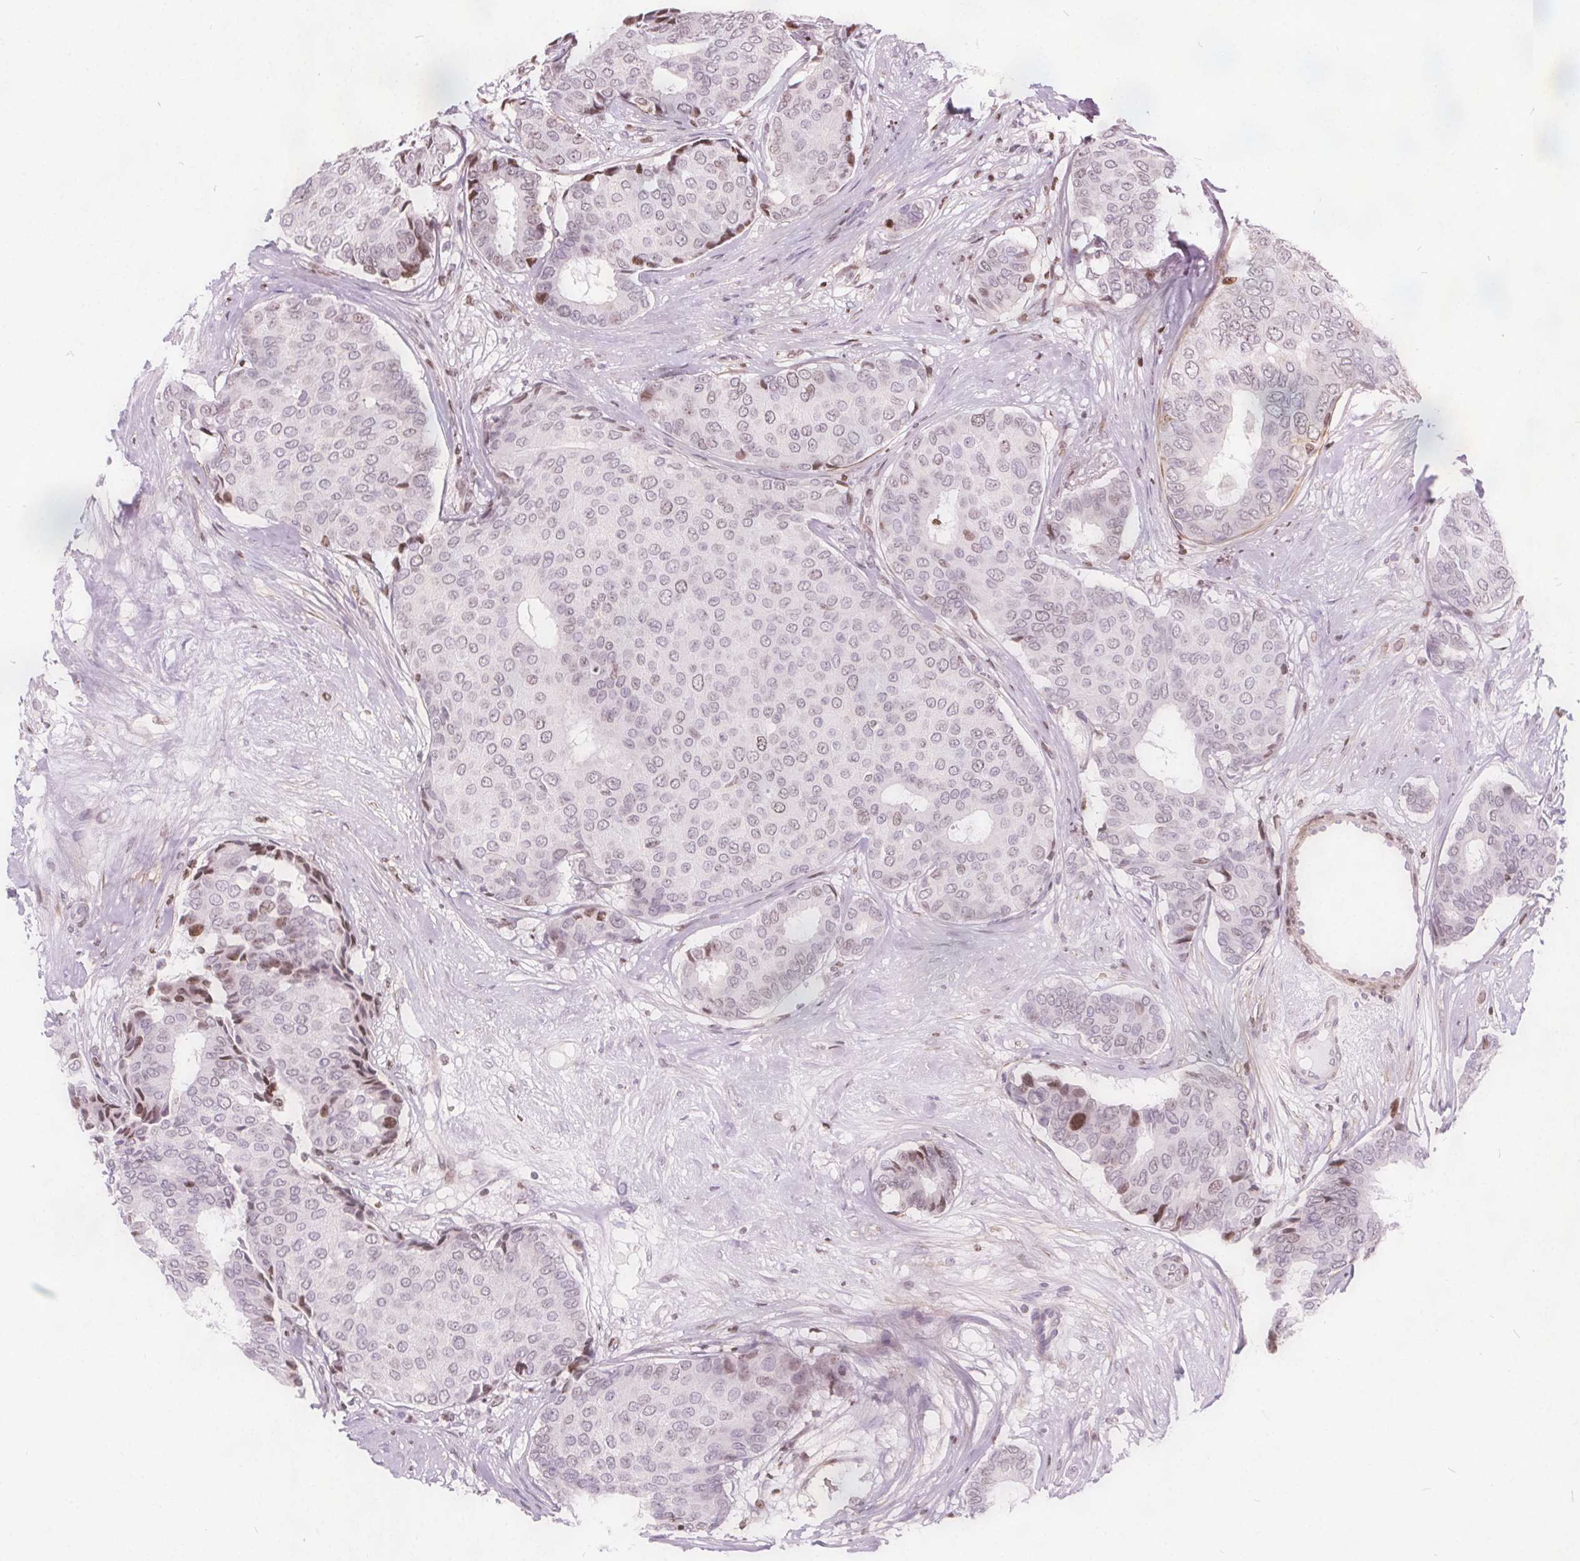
{"staining": {"intensity": "moderate", "quantity": "<25%", "location": "nuclear"}, "tissue": "breast cancer", "cell_type": "Tumor cells", "image_type": "cancer", "snomed": [{"axis": "morphology", "description": "Duct carcinoma"}, {"axis": "topography", "description": "Breast"}], "caption": "High-power microscopy captured an immunohistochemistry photomicrograph of intraductal carcinoma (breast), revealing moderate nuclear positivity in about <25% of tumor cells. The staining was performed using DAB, with brown indicating positive protein expression. Nuclei are stained blue with hematoxylin.", "gene": "ISLR2", "patient": {"sex": "female", "age": 75}}